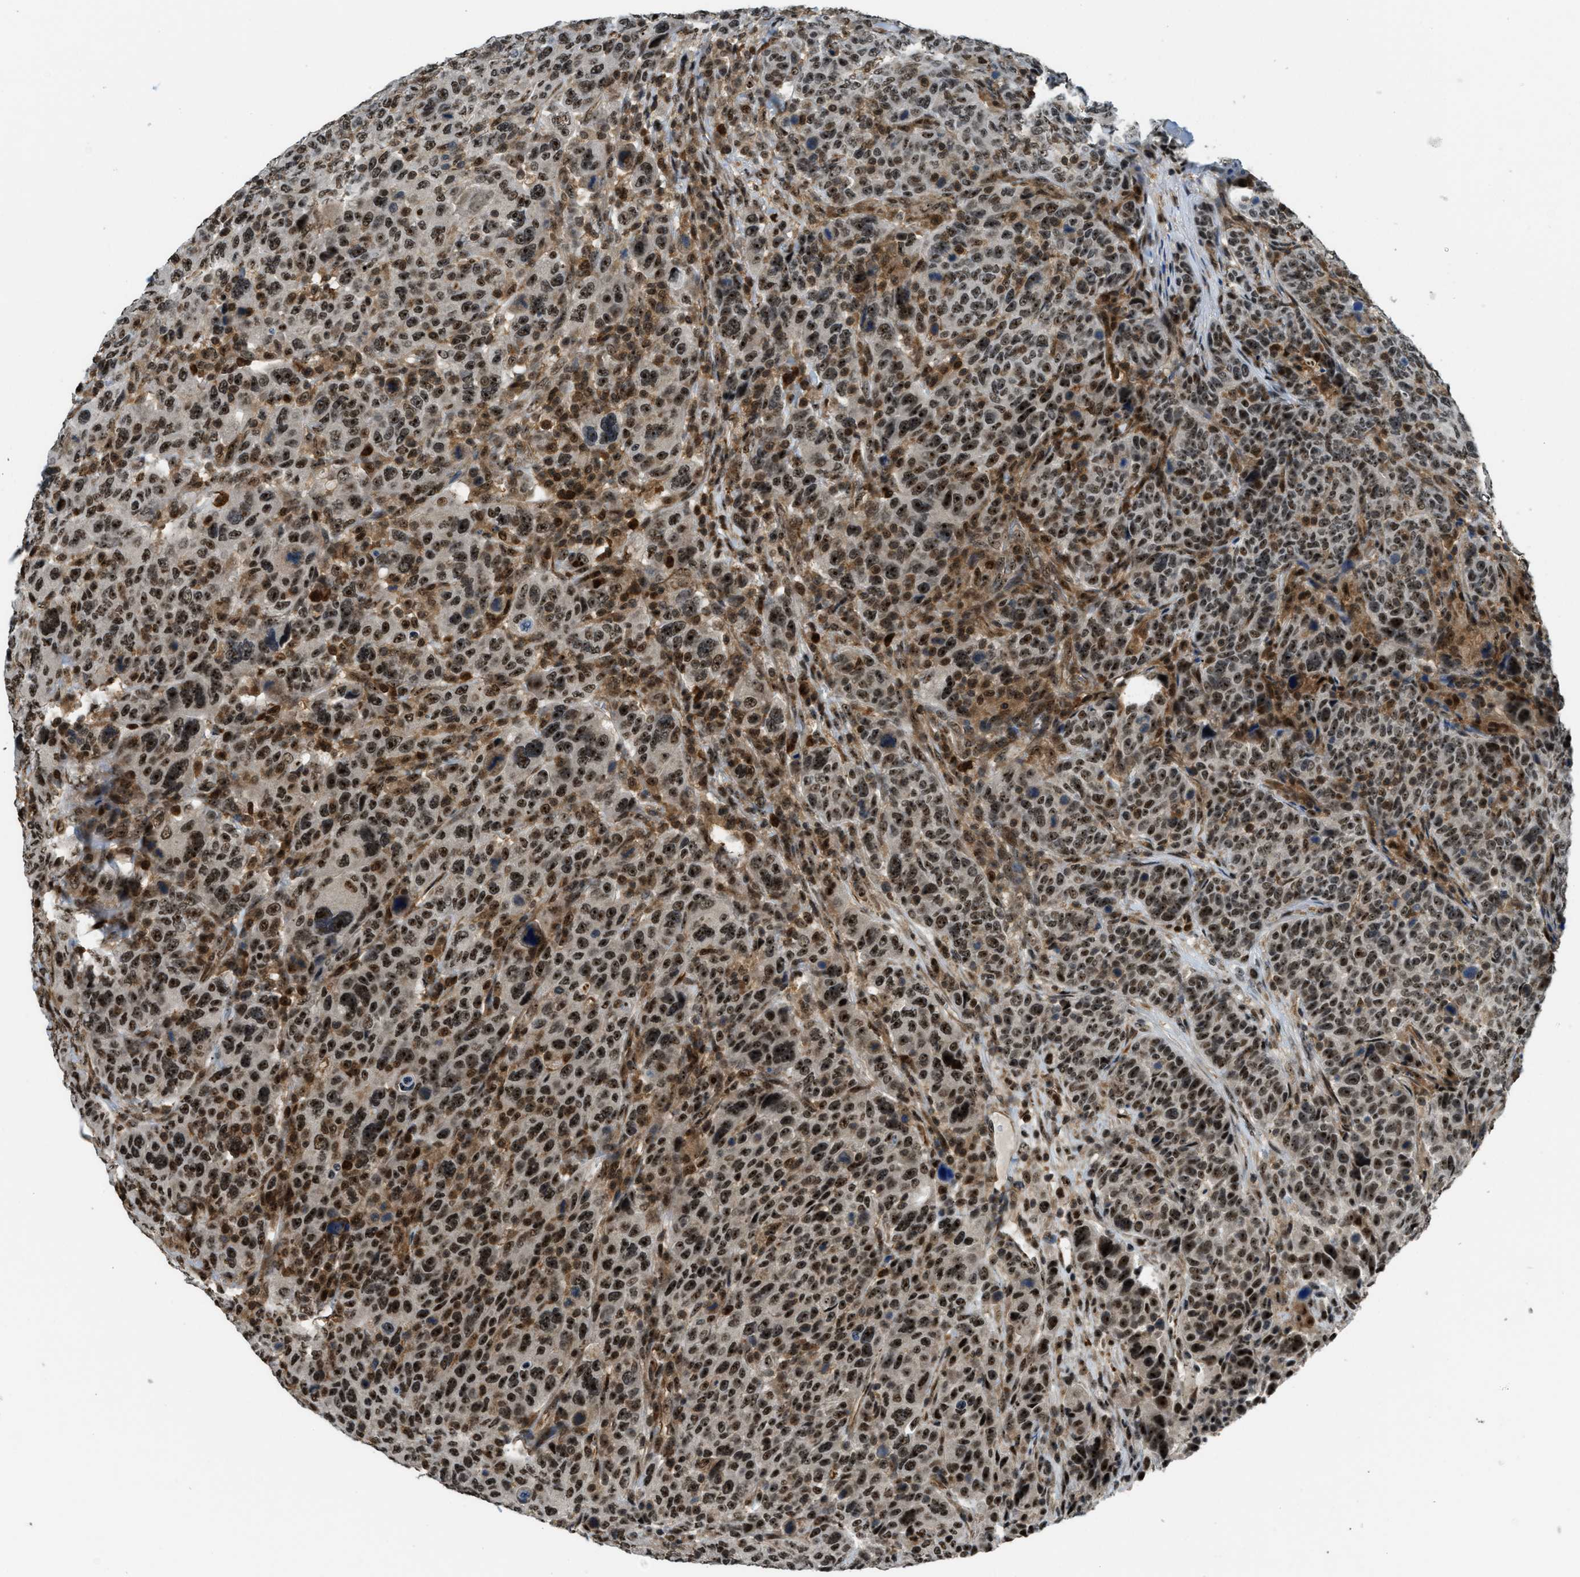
{"staining": {"intensity": "strong", "quantity": ">75%", "location": "nuclear"}, "tissue": "breast cancer", "cell_type": "Tumor cells", "image_type": "cancer", "snomed": [{"axis": "morphology", "description": "Duct carcinoma"}, {"axis": "topography", "description": "Breast"}], "caption": "Infiltrating ductal carcinoma (breast) stained with DAB (3,3'-diaminobenzidine) immunohistochemistry (IHC) reveals high levels of strong nuclear positivity in about >75% of tumor cells. (Stains: DAB (3,3'-diaminobenzidine) in brown, nuclei in blue, Microscopy: brightfield microscopy at high magnification).", "gene": "E2F1", "patient": {"sex": "female", "age": 37}}